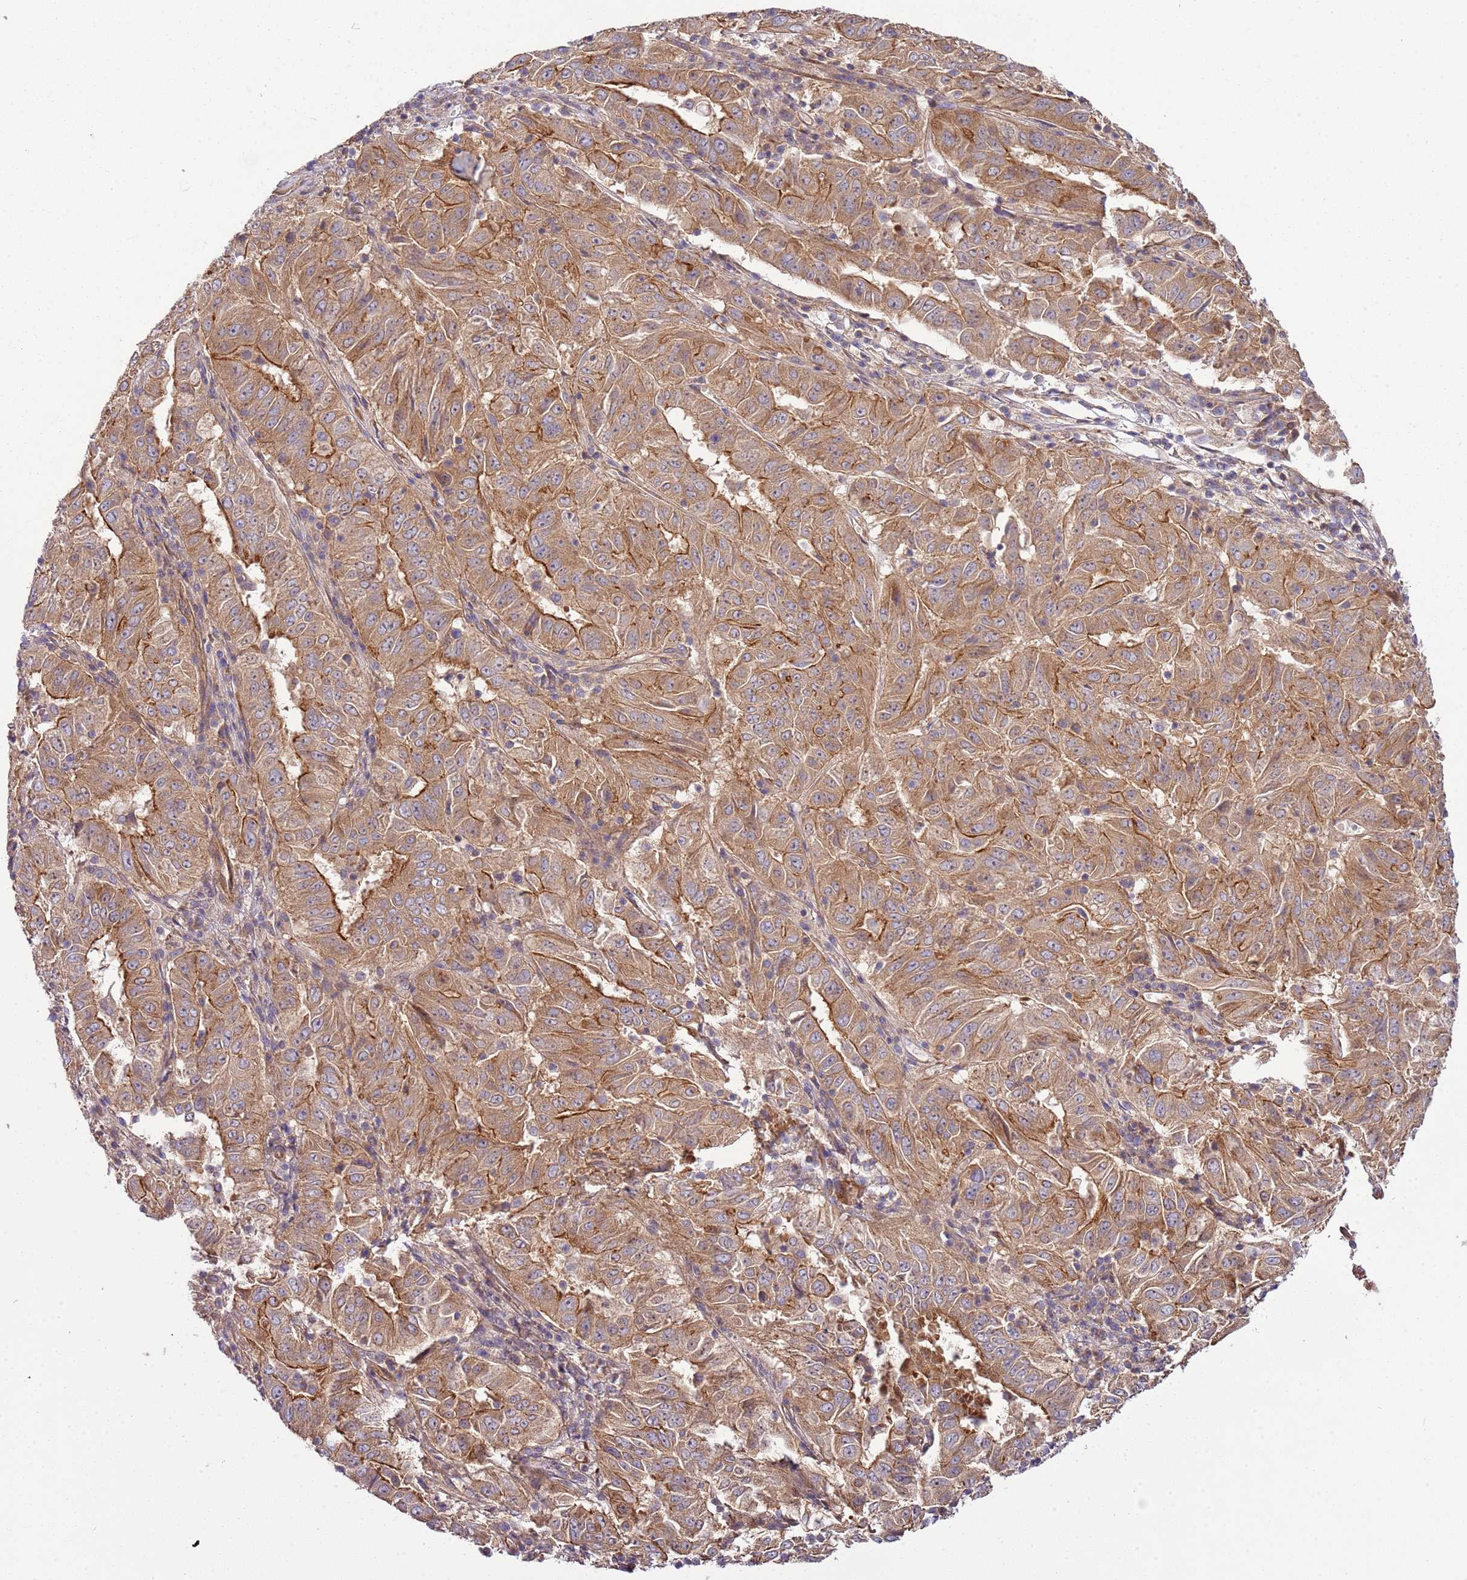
{"staining": {"intensity": "moderate", "quantity": ">75%", "location": "cytoplasmic/membranous"}, "tissue": "pancreatic cancer", "cell_type": "Tumor cells", "image_type": "cancer", "snomed": [{"axis": "morphology", "description": "Adenocarcinoma, NOS"}, {"axis": "topography", "description": "Pancreas"}], "caption": "Protein staining reveals moderate cytoplasmic/membranous positivity in approximately >75% of tumor cells in adenocarcinoma (pancreatic).", "gene": "GNL1", "patient": {"sex": "male", "age": 63}}